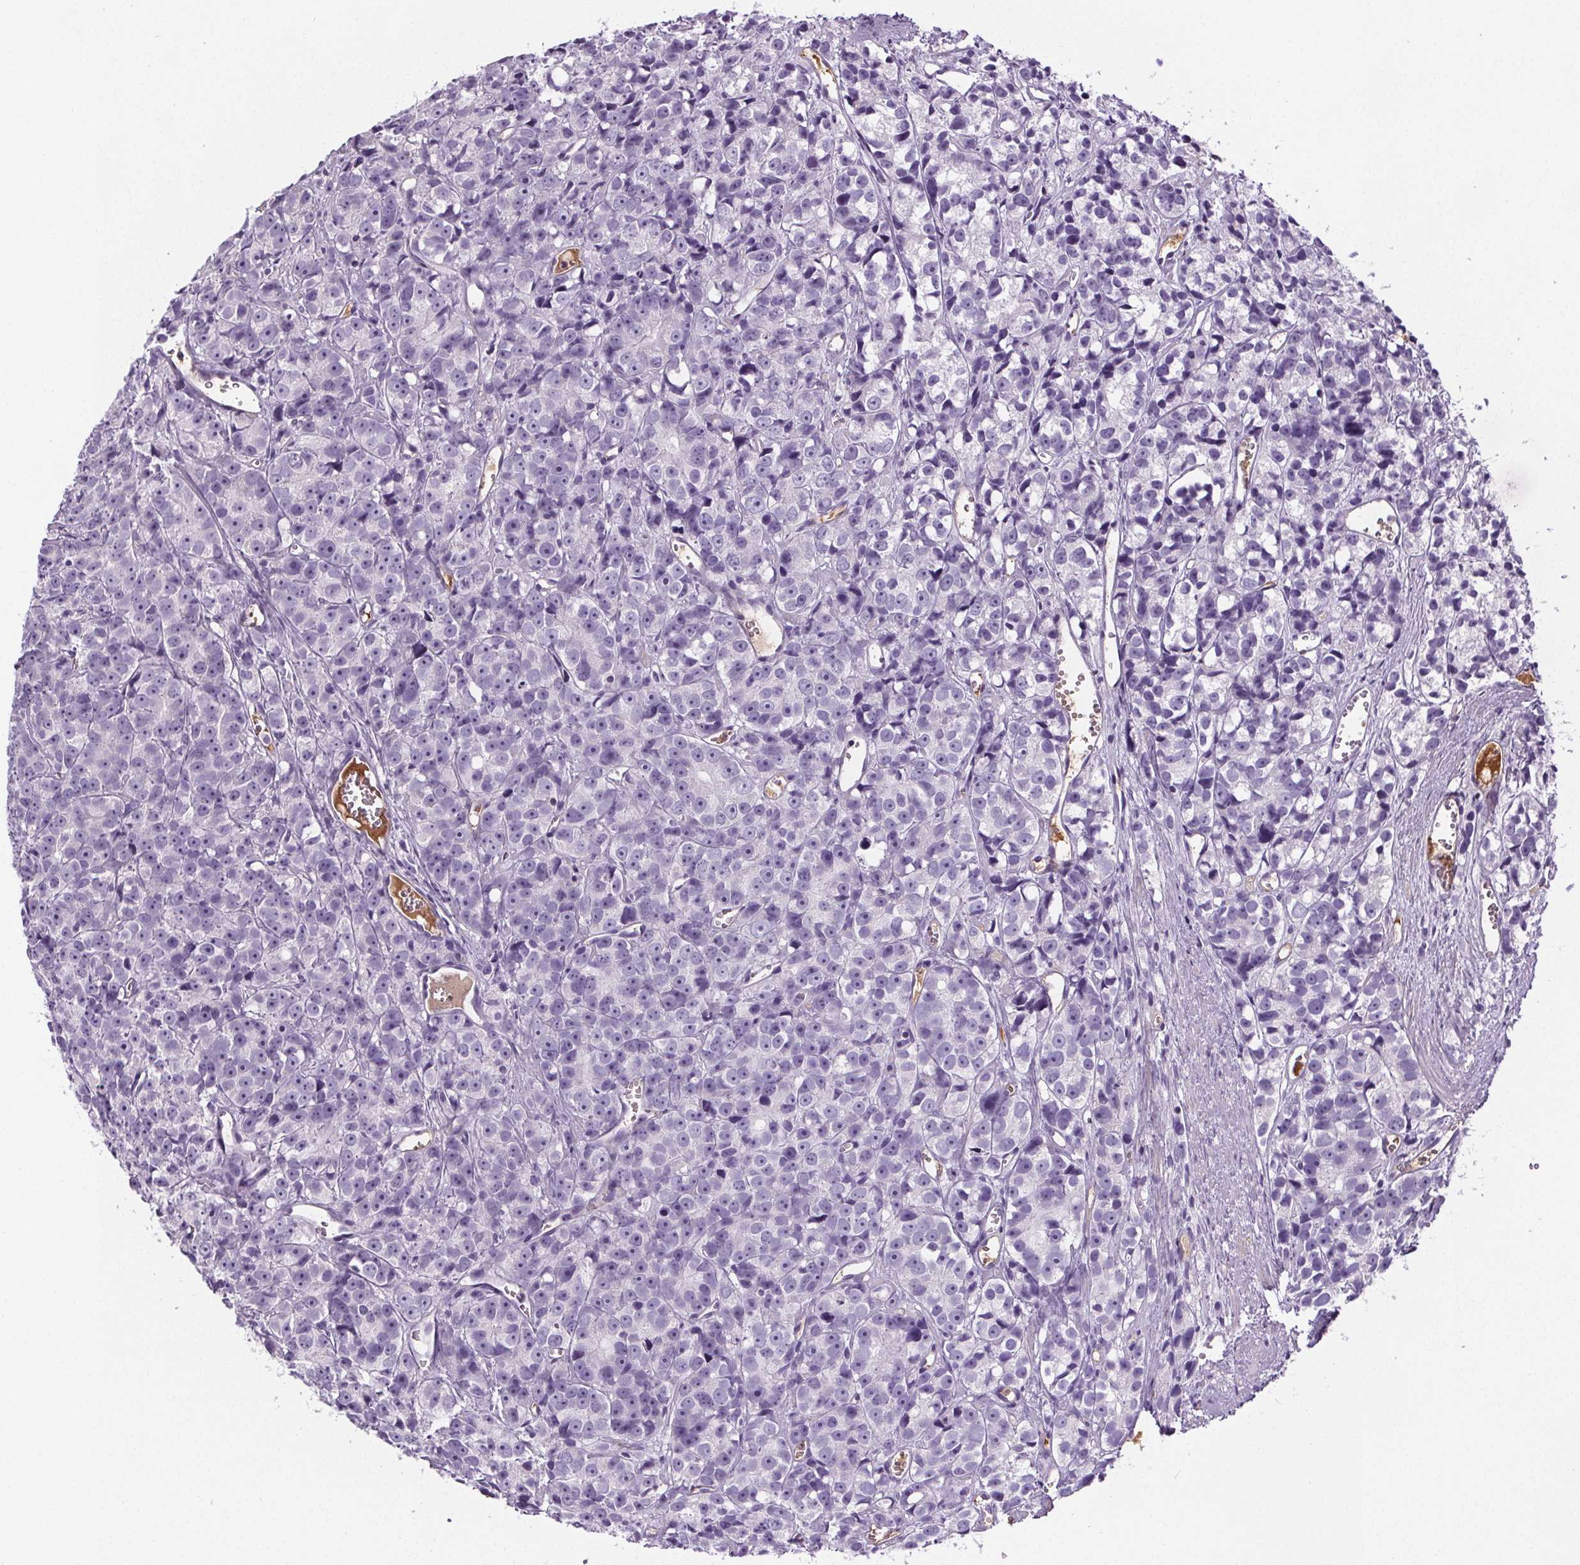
{"staining": {"intensity": "negative", "quantity": "none", "location": "none"}, "tissue": "prostate cancer", "cell_type": "Tumor cells", "image_type": "cancer", "snomed": [{"axis": "morphology", "description": "Adenocarcinoma, High grade"}, {"axis": "topography", "description": "Prostate"}], "caption": "This is an immunohistochemistry histopathology image of human high-grade adenocarcinoma (prostate). There is no positivity in tumor cells.", "gene": "CD5L", "patient": {"sex": "male", "age": 77}}